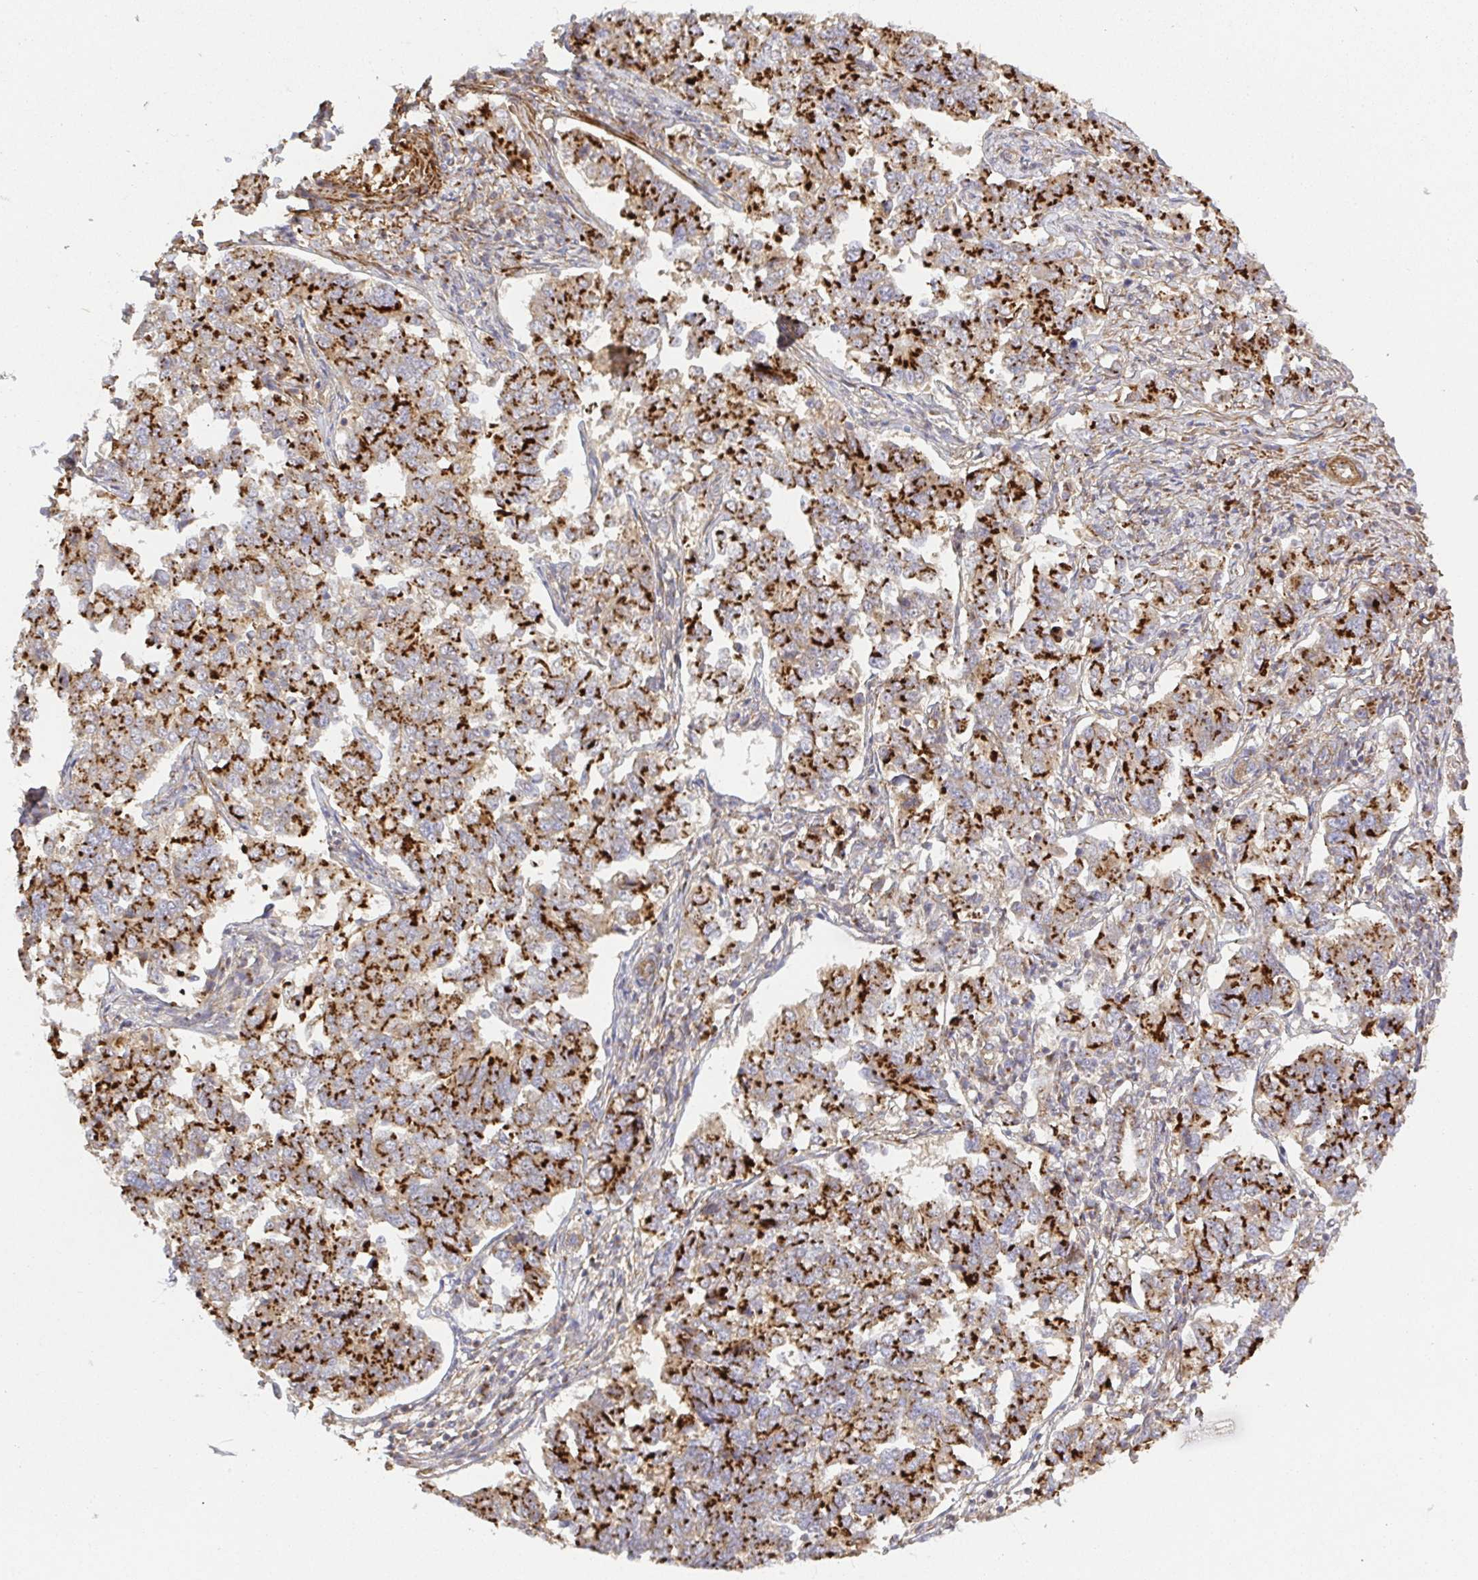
{"staining": {"intensity": "strong", "quantity": ">75%", "location": "cytoplasmic/membranous"}, "tissue": "endometrial cancer", "cell_type": "Tumor cells", "image_type": "cancer", "snomed": [{"axis": "morphology", "description": "Adenocarcinoma, NOS"}, {"axis": "topography", "description": "Endometrium"}], "caption": "Protein expression analysis of human endometrial adenocarcinoma reveals strong cytoplasmic/membranous positivity in about >75% of tumor cells.", "gene": "TM9SF4", "patient": {"sex": "female", "age": 43}}